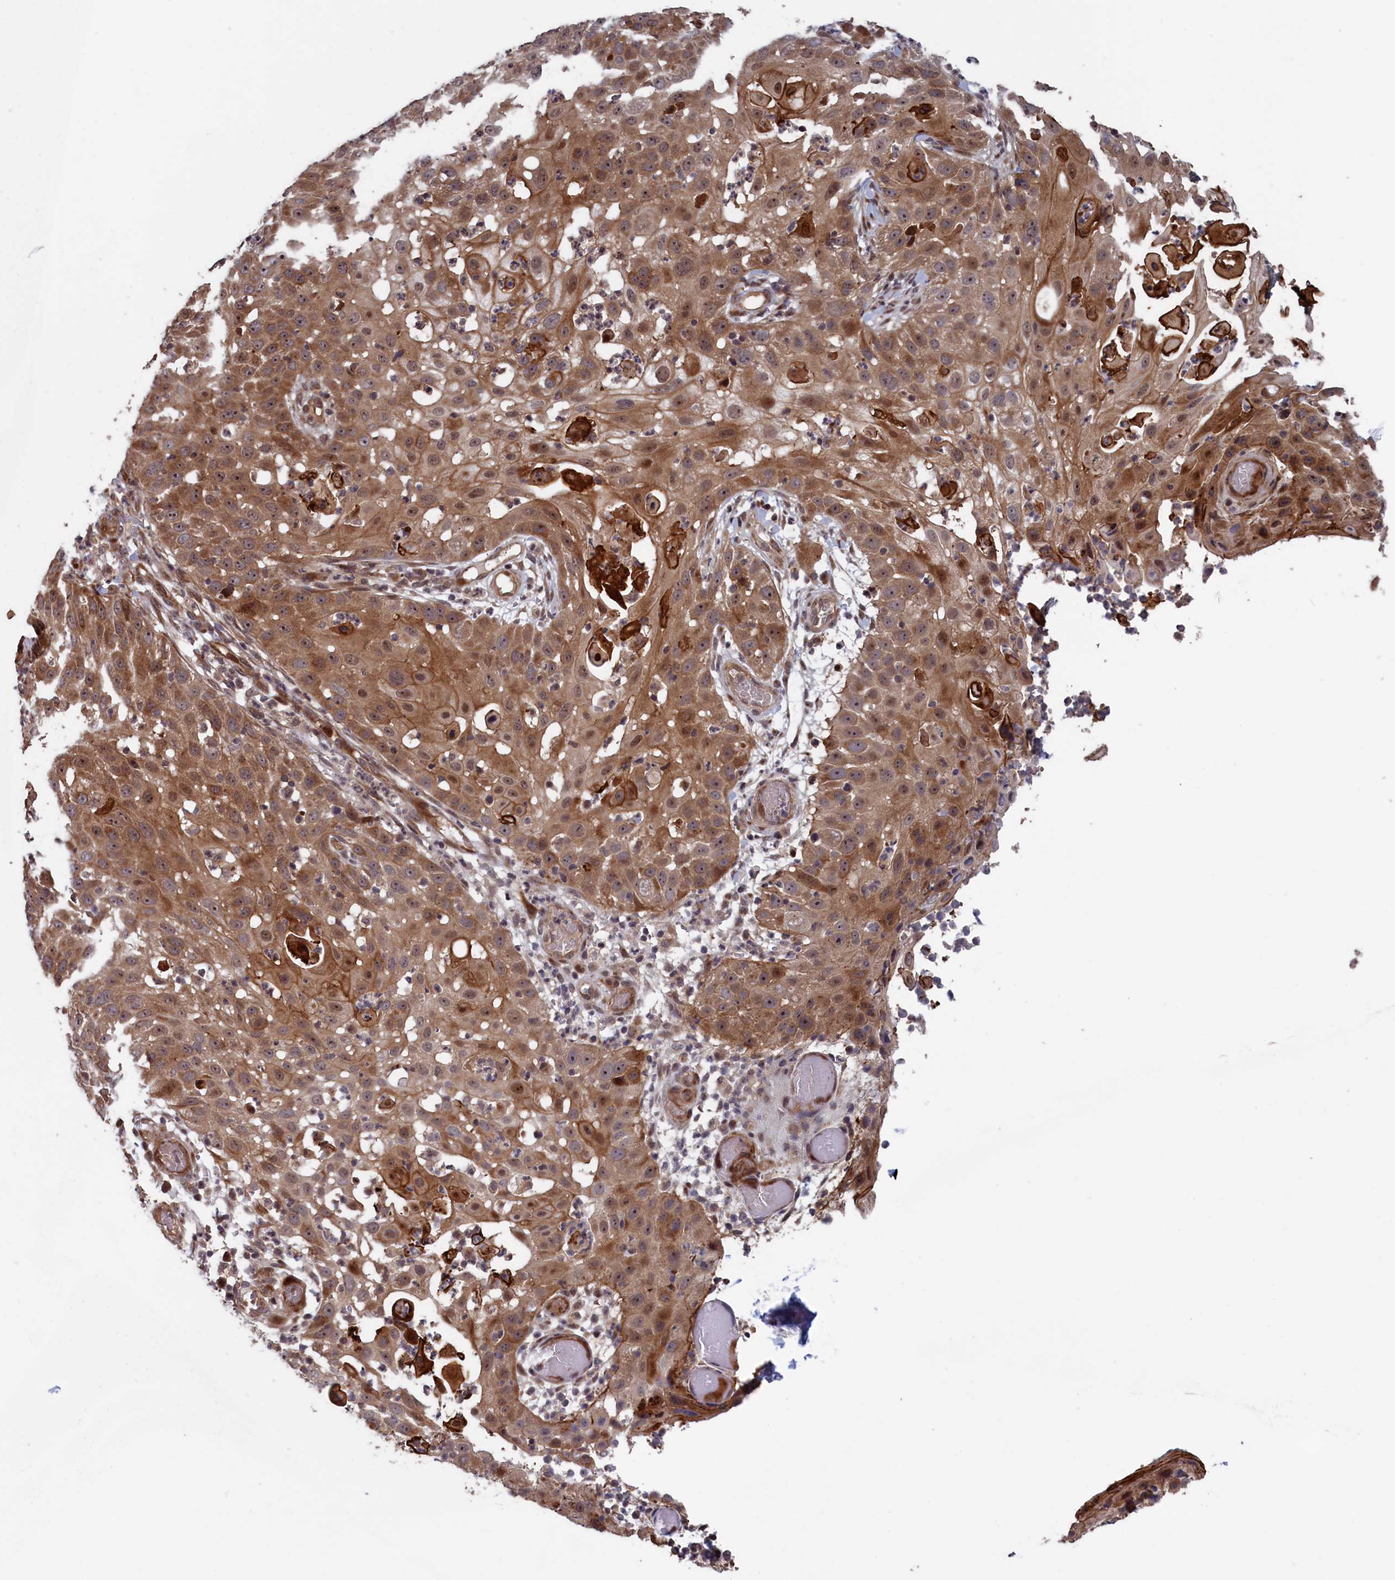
{"staining": {"intensity": "moderate", "quantity": ">75%", "location": "cytoplasmic/membranous,nuclear"}, "tissue": "skin cancer", "cell_type": "Tumor cells", "image_type": "cancer", "snomed": [{"axis": "morphology", "description": "Squamous cell carcinoma, NOS"}, {"axis": "topography", "description": "Skin"}], "caption": "This photomicrograph reveals immunohistochemistry staining of human skin cancer (squamous cell carcinoma), with medium moderate cytoplasmic/membranous and nuclear staining in approximately >75% of tumor cells.", "gene": "LSG1", "patient": {"sex": "female", "age": 44}}